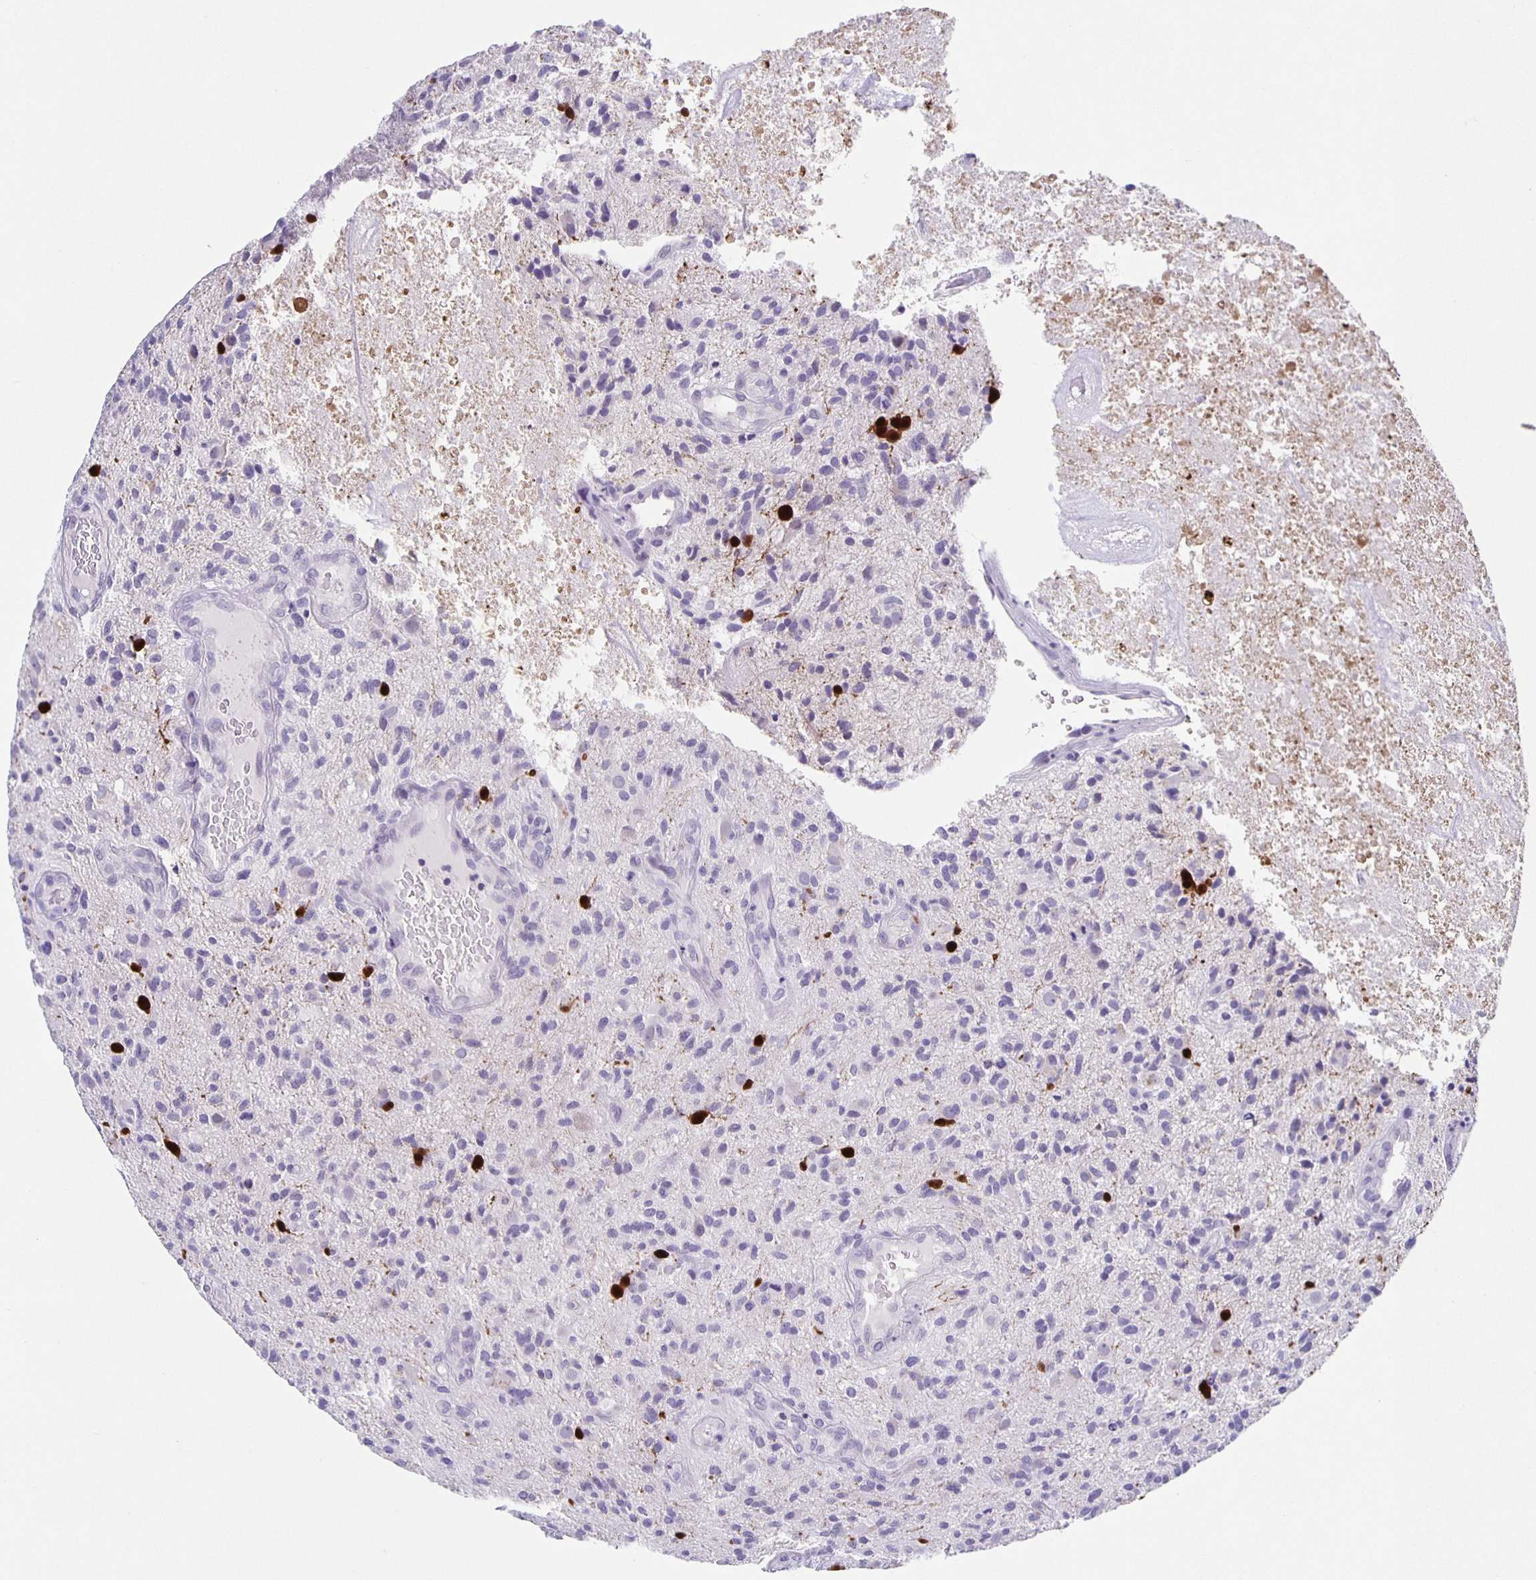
{"staining": {"intensity": "negative", "quantity": "none", "location": "none"}, "tissue": "glioma", "cell_type": "Tumor cells", "image_type": "cancer", "snomed": [{"axis": "morphology", "description": "Glioma, malignant, High grade"}, {"axis": "topography", "description": "Brain"}], "caption": "This micrograph is of high-grade glioma (malignant) stained with immunohistochemistry to label a protein in brown with the nuclei are counter-stained blue. There is no positivity in tumor cells.", "gene": "CARNS1", "patient": {"sex": "male", "age": 55}}